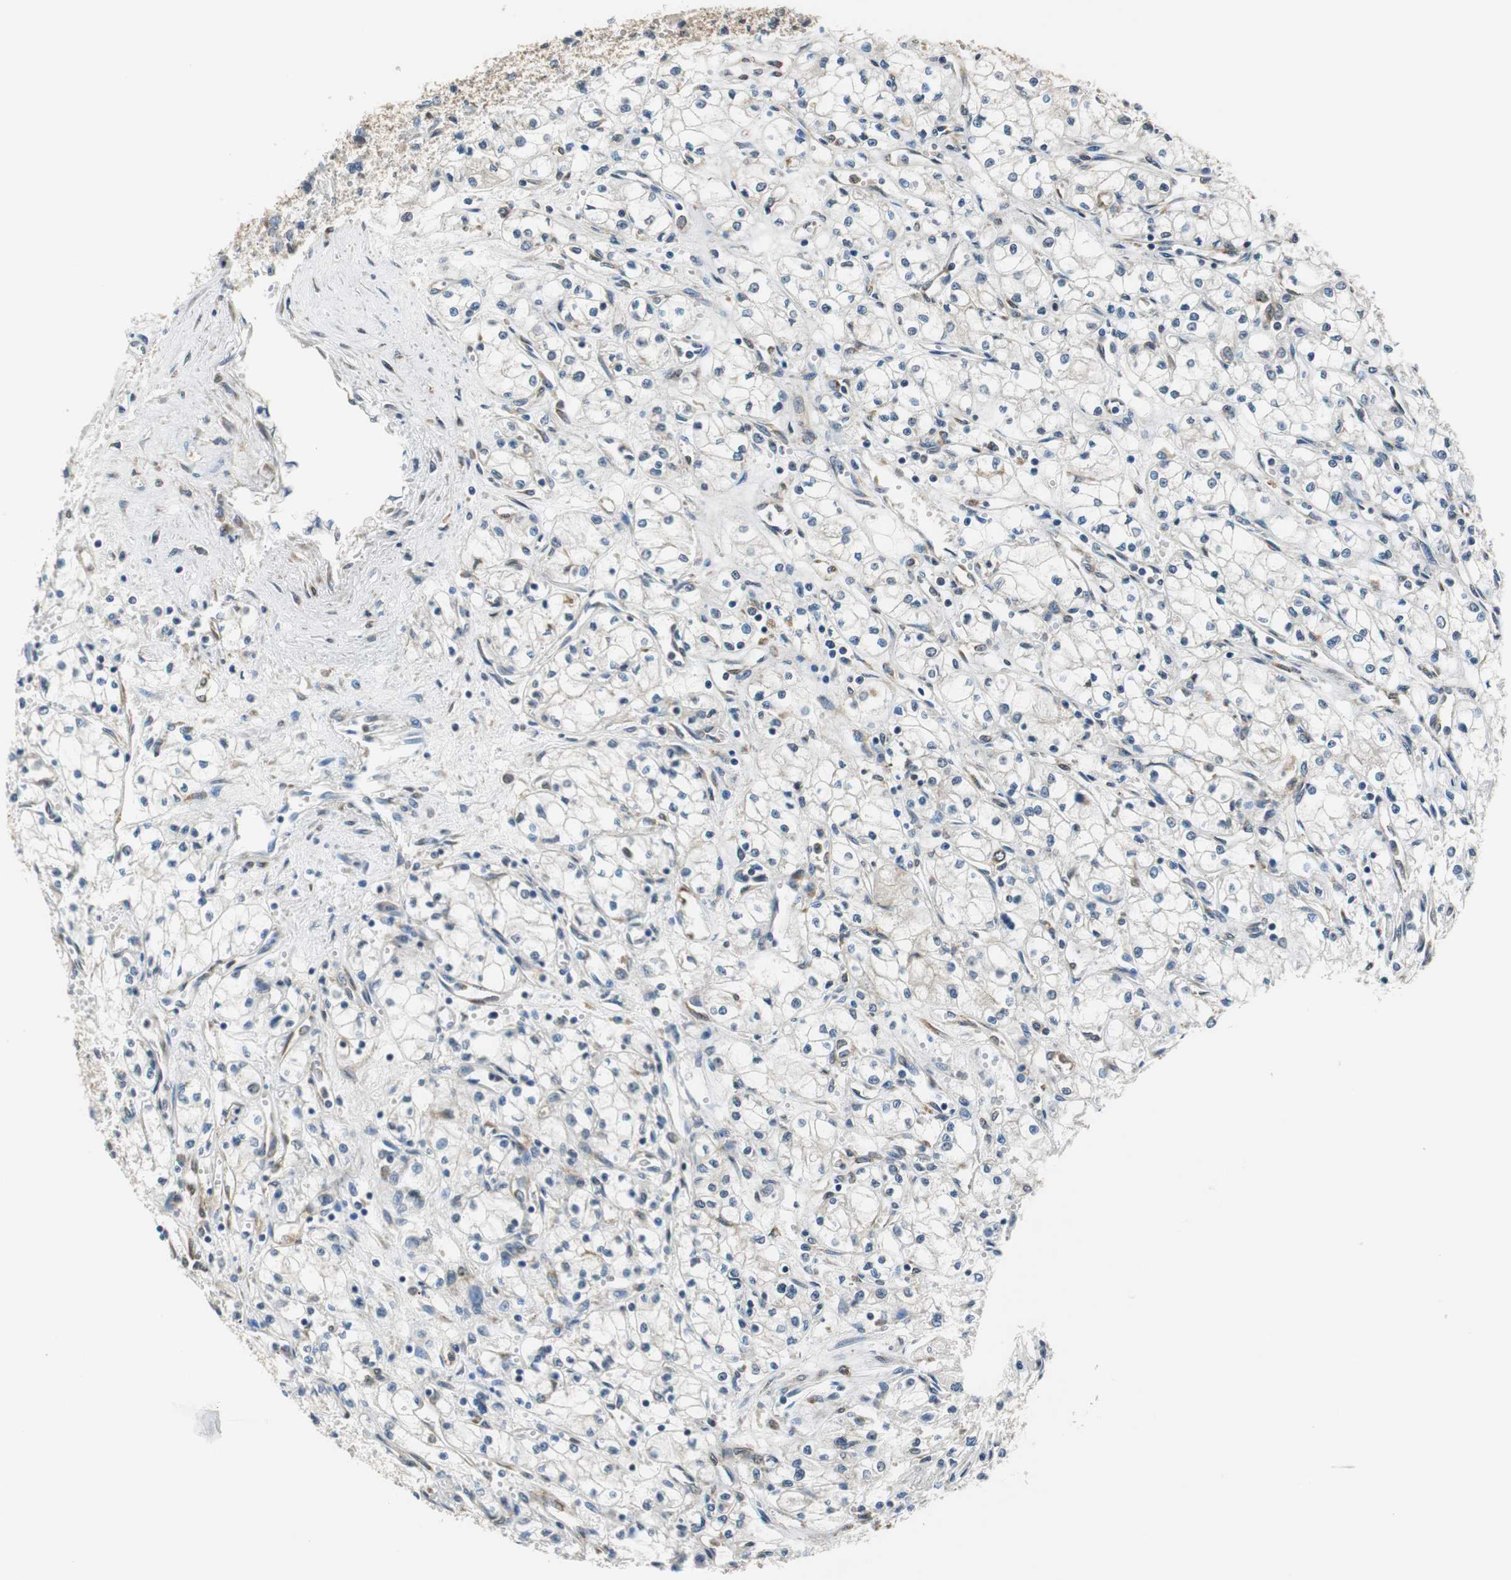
{"staining": {"intensity": "negative", "quantity": "none", "location": "none"}, "tissue": "renal cancer", "cell_type": "Tumor cells", "image_type": "cancer", "snomed": [{"axis": "morphology", "description": "Normal tissue, NOS"}, {"axis": "morphology", "description": "Adenocarcinoma, NOS"}, {"axis": "topography", "description": "Kidney"}], "caption": "DAB immunohistochemical staining of renal cancer reveals no significant expression in tumor cells.", "gene": "CNOT3", "patient": {"sex": "male", "age": 59}}